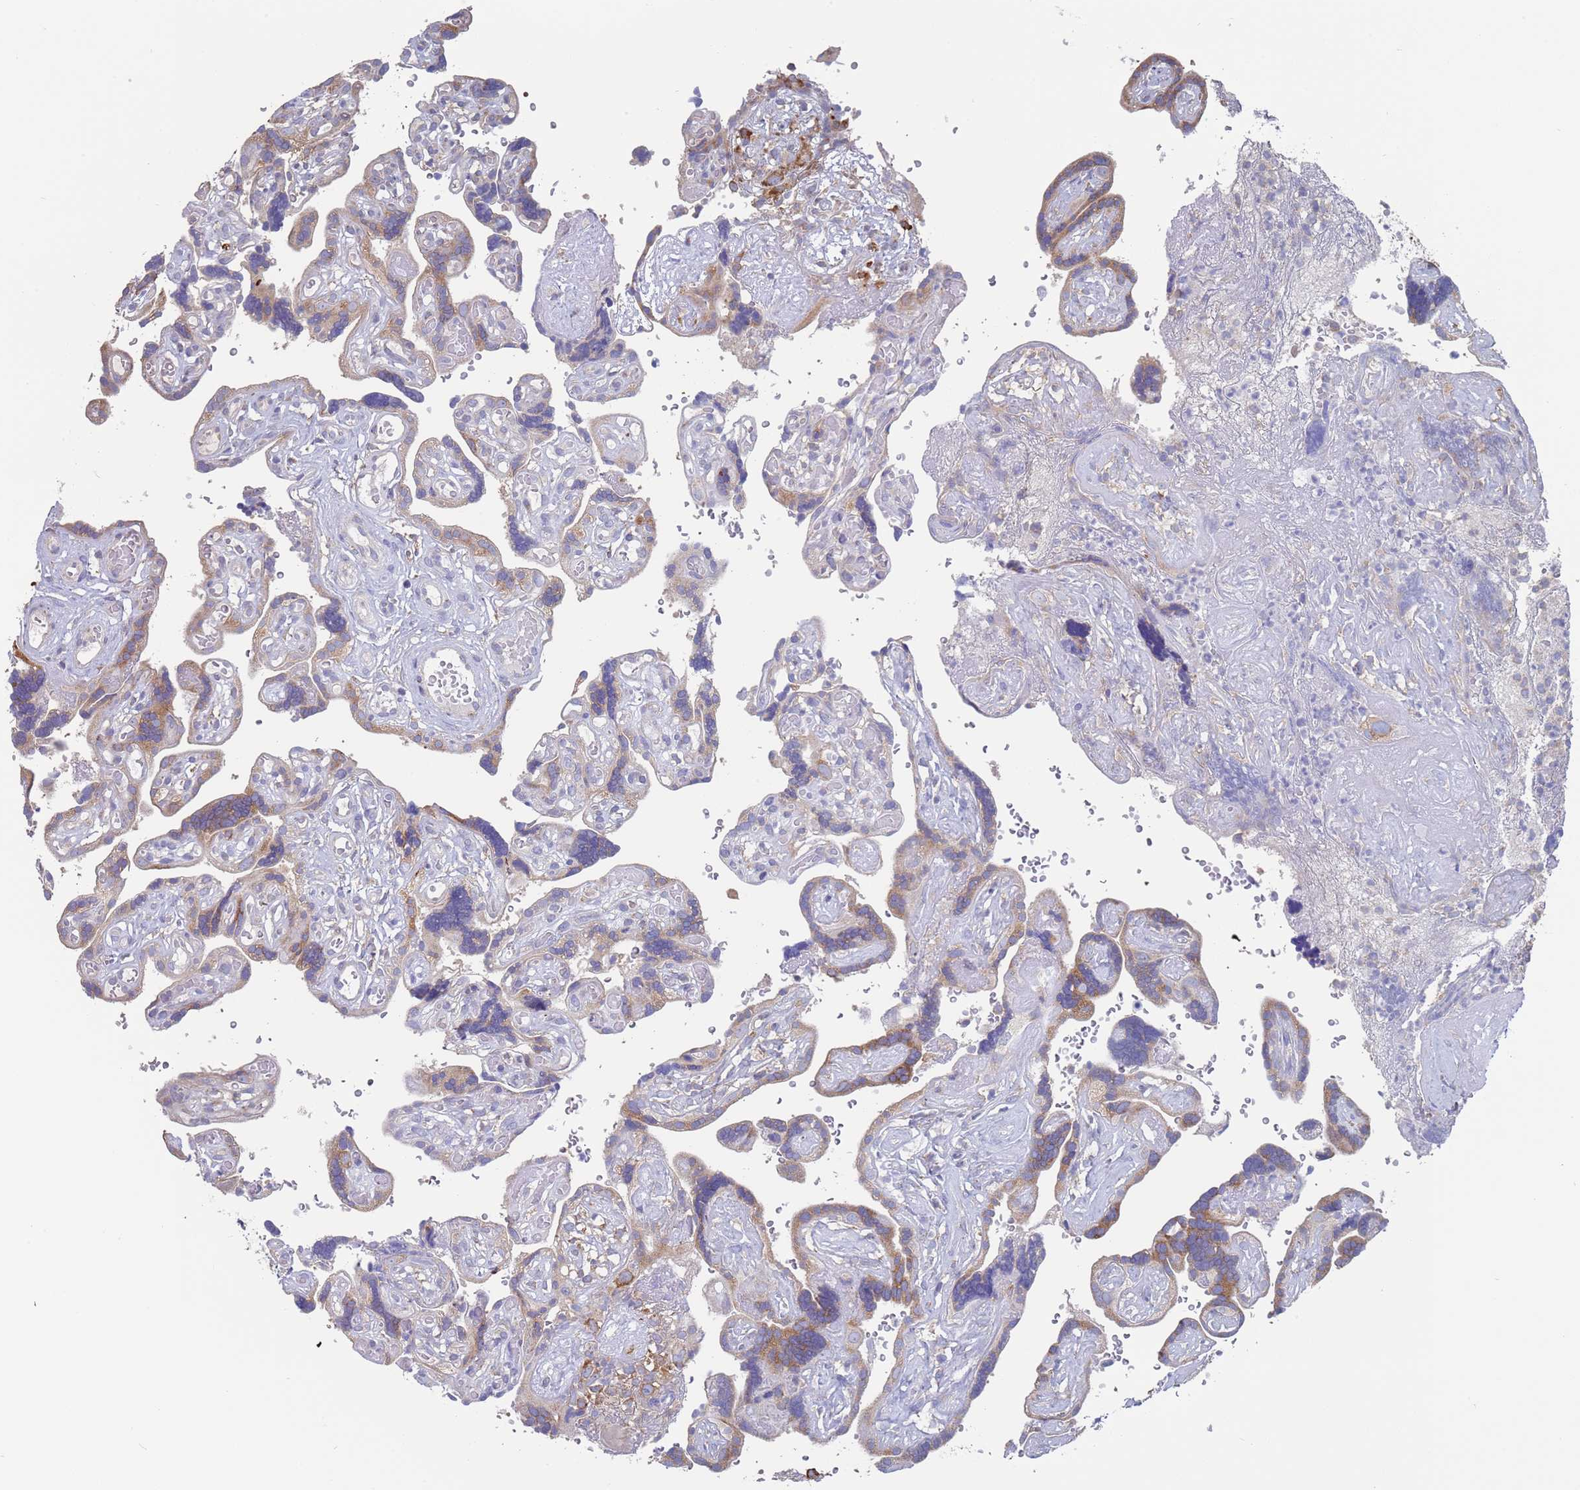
{"staining": {"intensity": "moderate", "quantity": ">75%", "location": "cytoplasmic/membranous"}, "tissue": "placenta", "cell_type": "Decidual cells", "image_type": "normal", "snomed": [{"axis": "morphology", "description": "Normal tissue, NOS"}, {"axis": "topography", "description": "Placenta"}], "caption": "The micrograph reveals staining of benign placenta, revealing moderate cytoplasmic/membranous protein expression (brown color) within decidual cells.", "gene": "ENSG00000286098", "patient": {"sex": "female", "age": 30}}